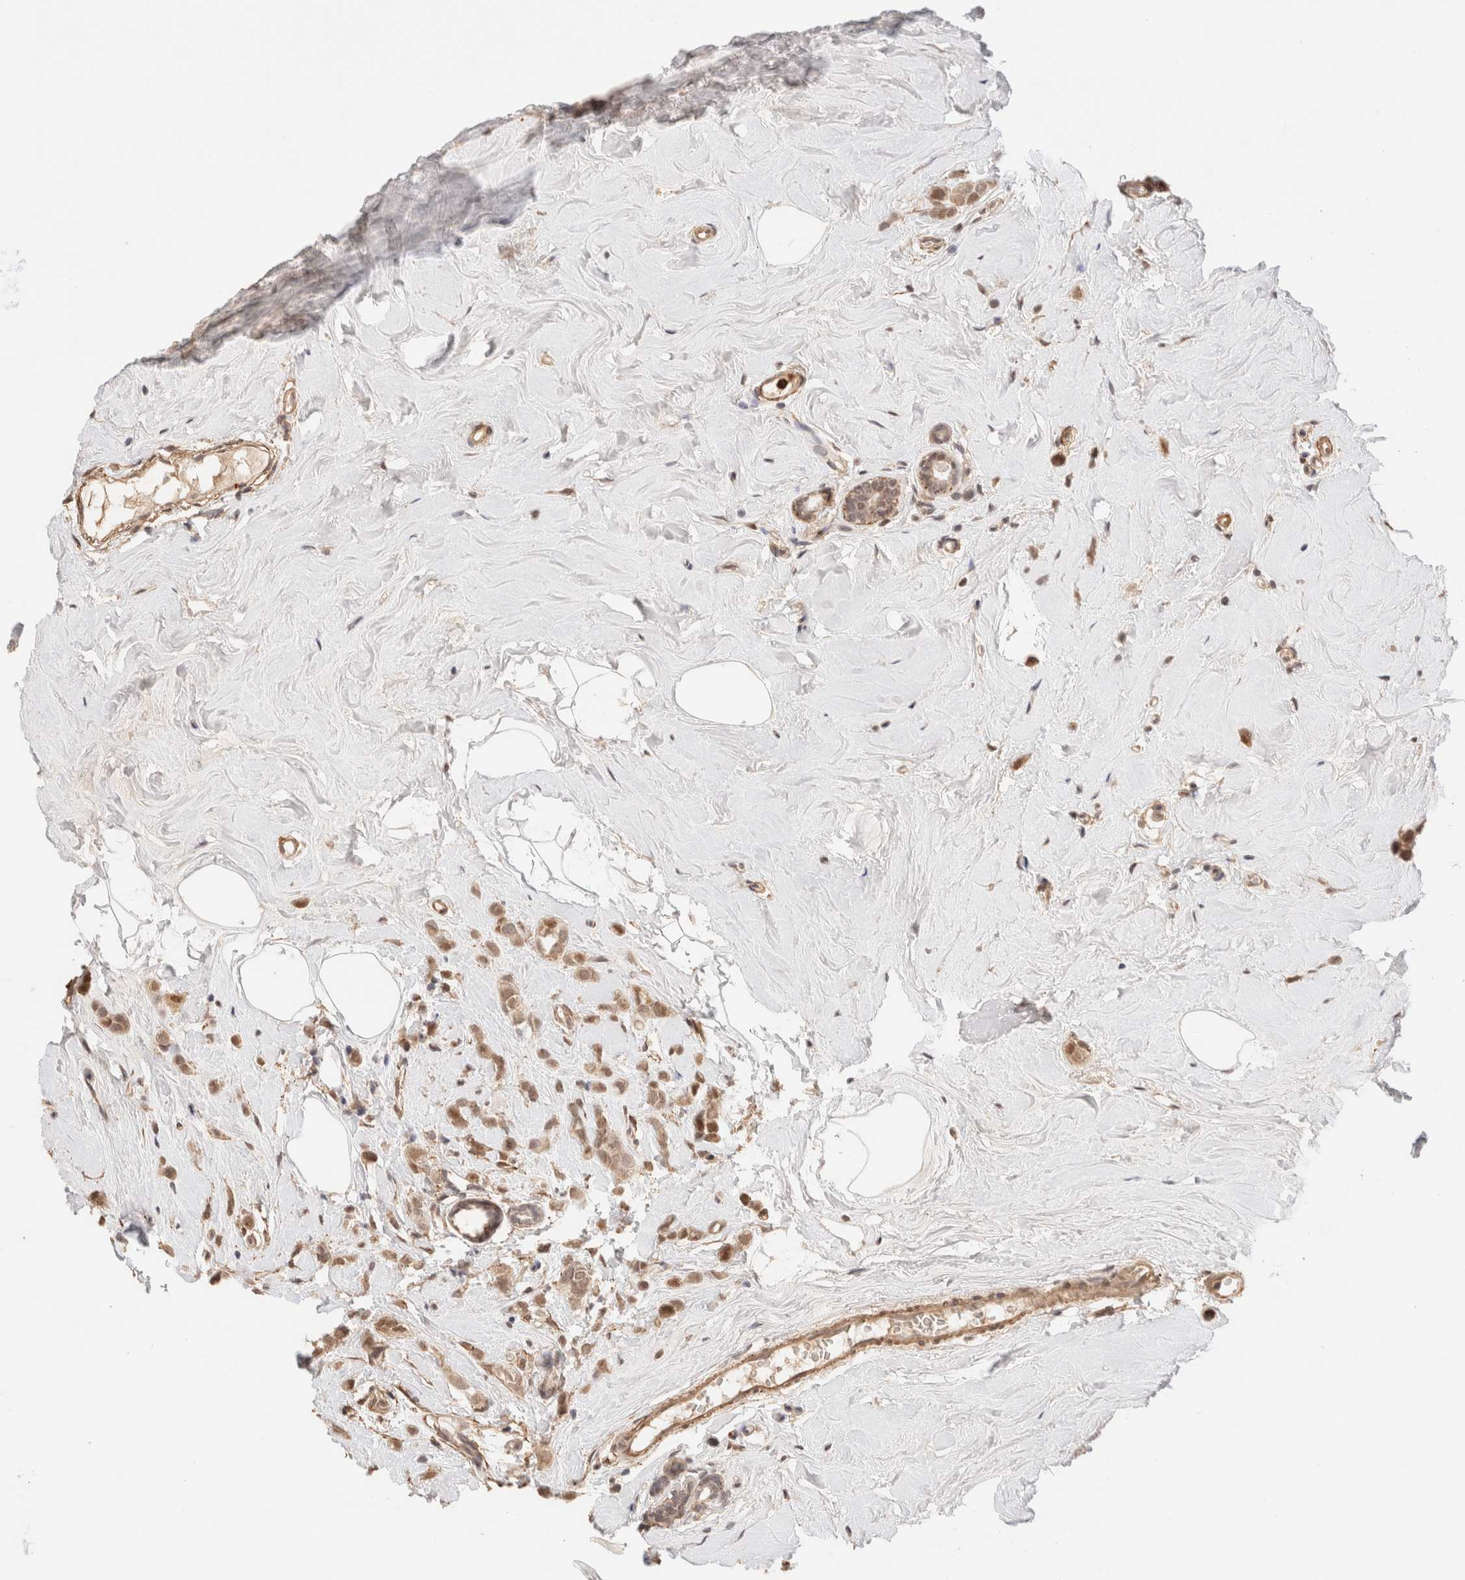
{"staining": {"intensity": "moderate", "quantity": ">75%", "location": "nuclear"}, "tissue": "breast cancer", "cell_type": "Tumor cells", "image_type": "cancer", "snomed": [{"axis": "morphology", "description": "Lobular carcinoma"}, {"axis": "topography", "description": "Breast"}], "caption": "This image exhibits IHC staining of breast cancer, with medium moderate nuclear staining in approximately >75% of tumor cells.", "gene": "BRPF3", "patient": {"sex": "female", "age": 47}}